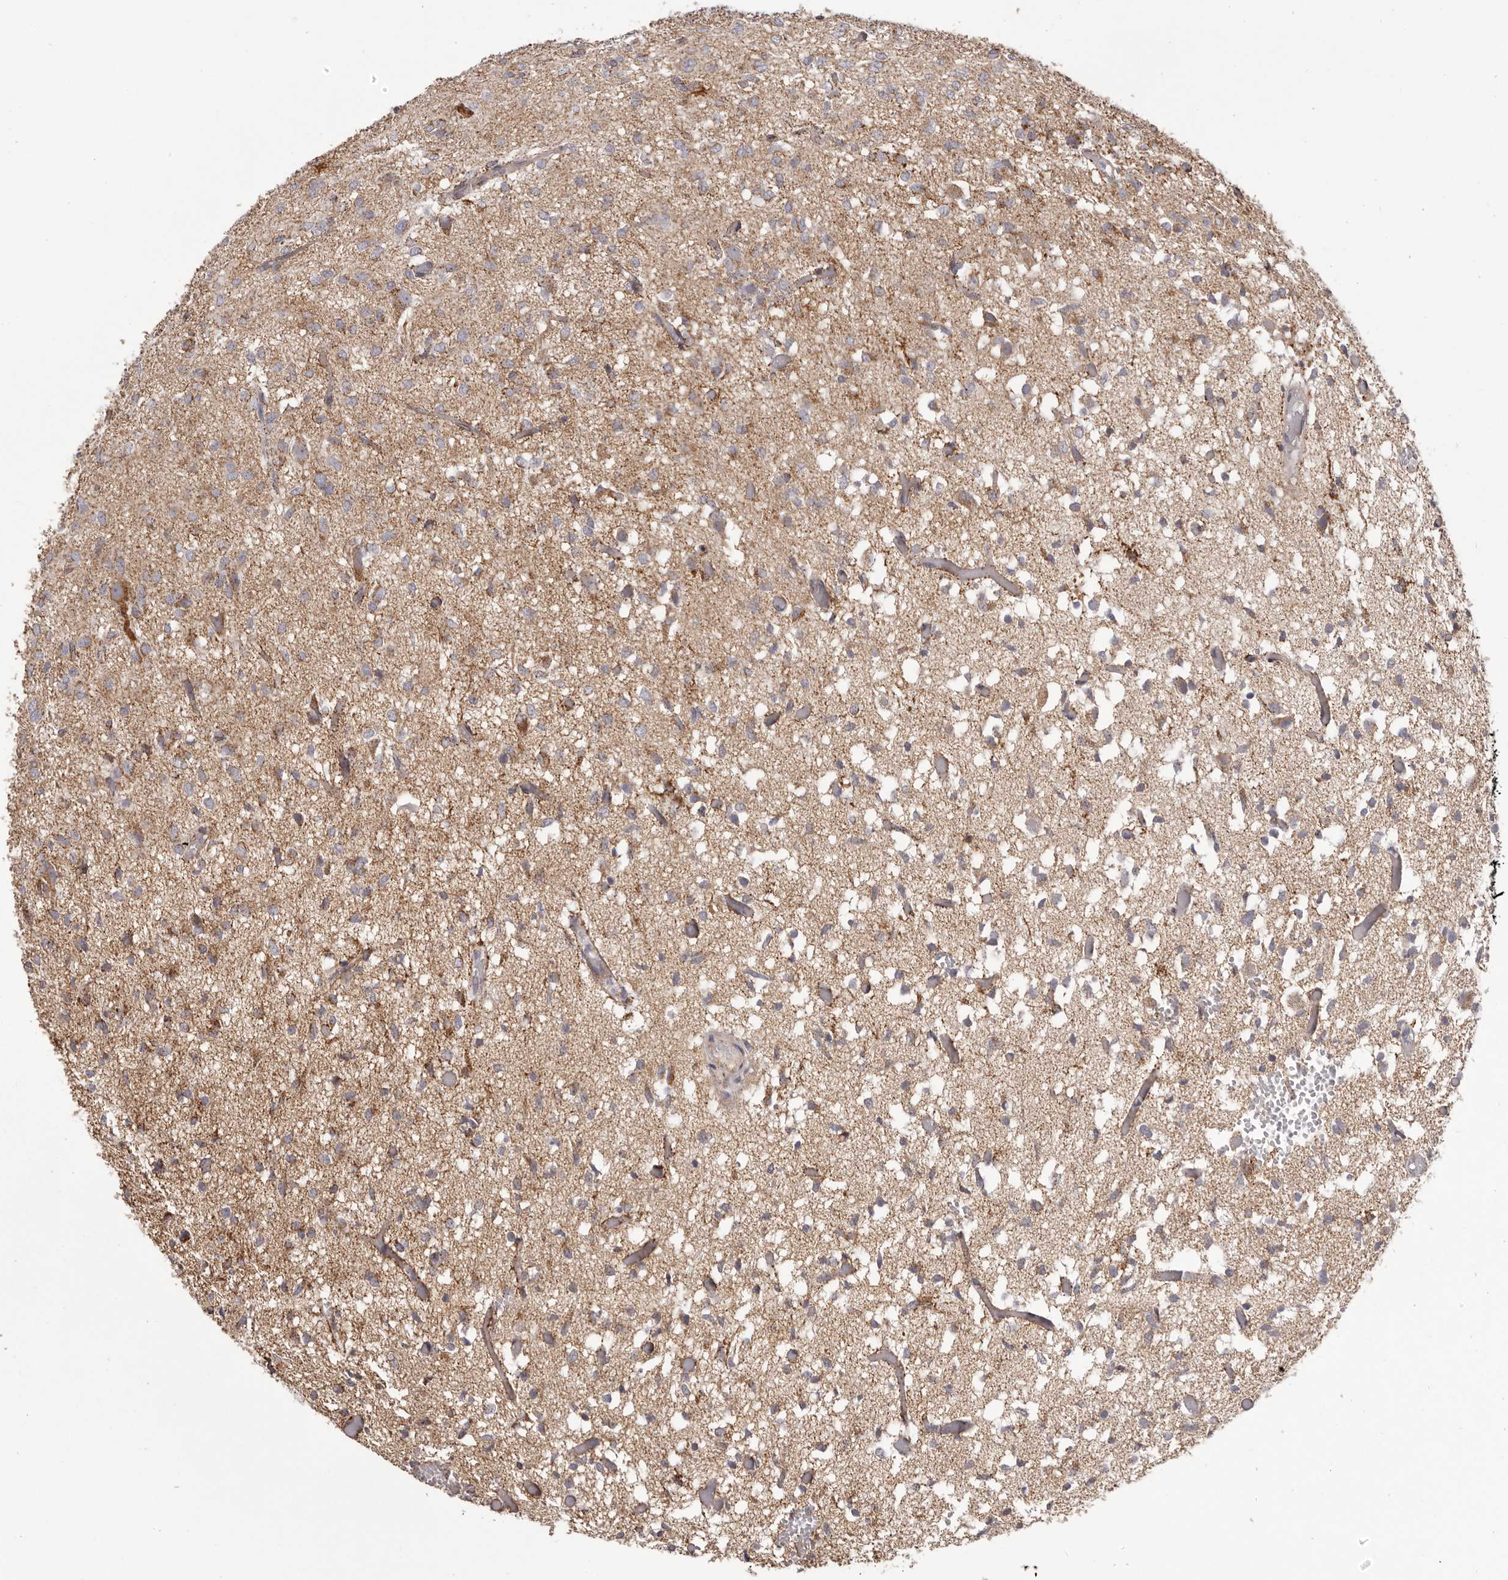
{"staining": {"intensity": "weak", "quantity": "25%-75%", "location": "cytoplasmic/membranous"}, "tissue": "glioma", "cell_type": "Tumor cells", "image_type": "cancer", "snomed": [{"axis": "morphology", "description": "Glioma, malignant, High grade"}, {"axis": "topography", "description": "Brain"}], "caption": "Human malignant high-grade glioma stained with a protein marker reveals weak staining in tumor cells.", "gene": "CHRM2", "patient": {"sex": "female", "age": 59}}